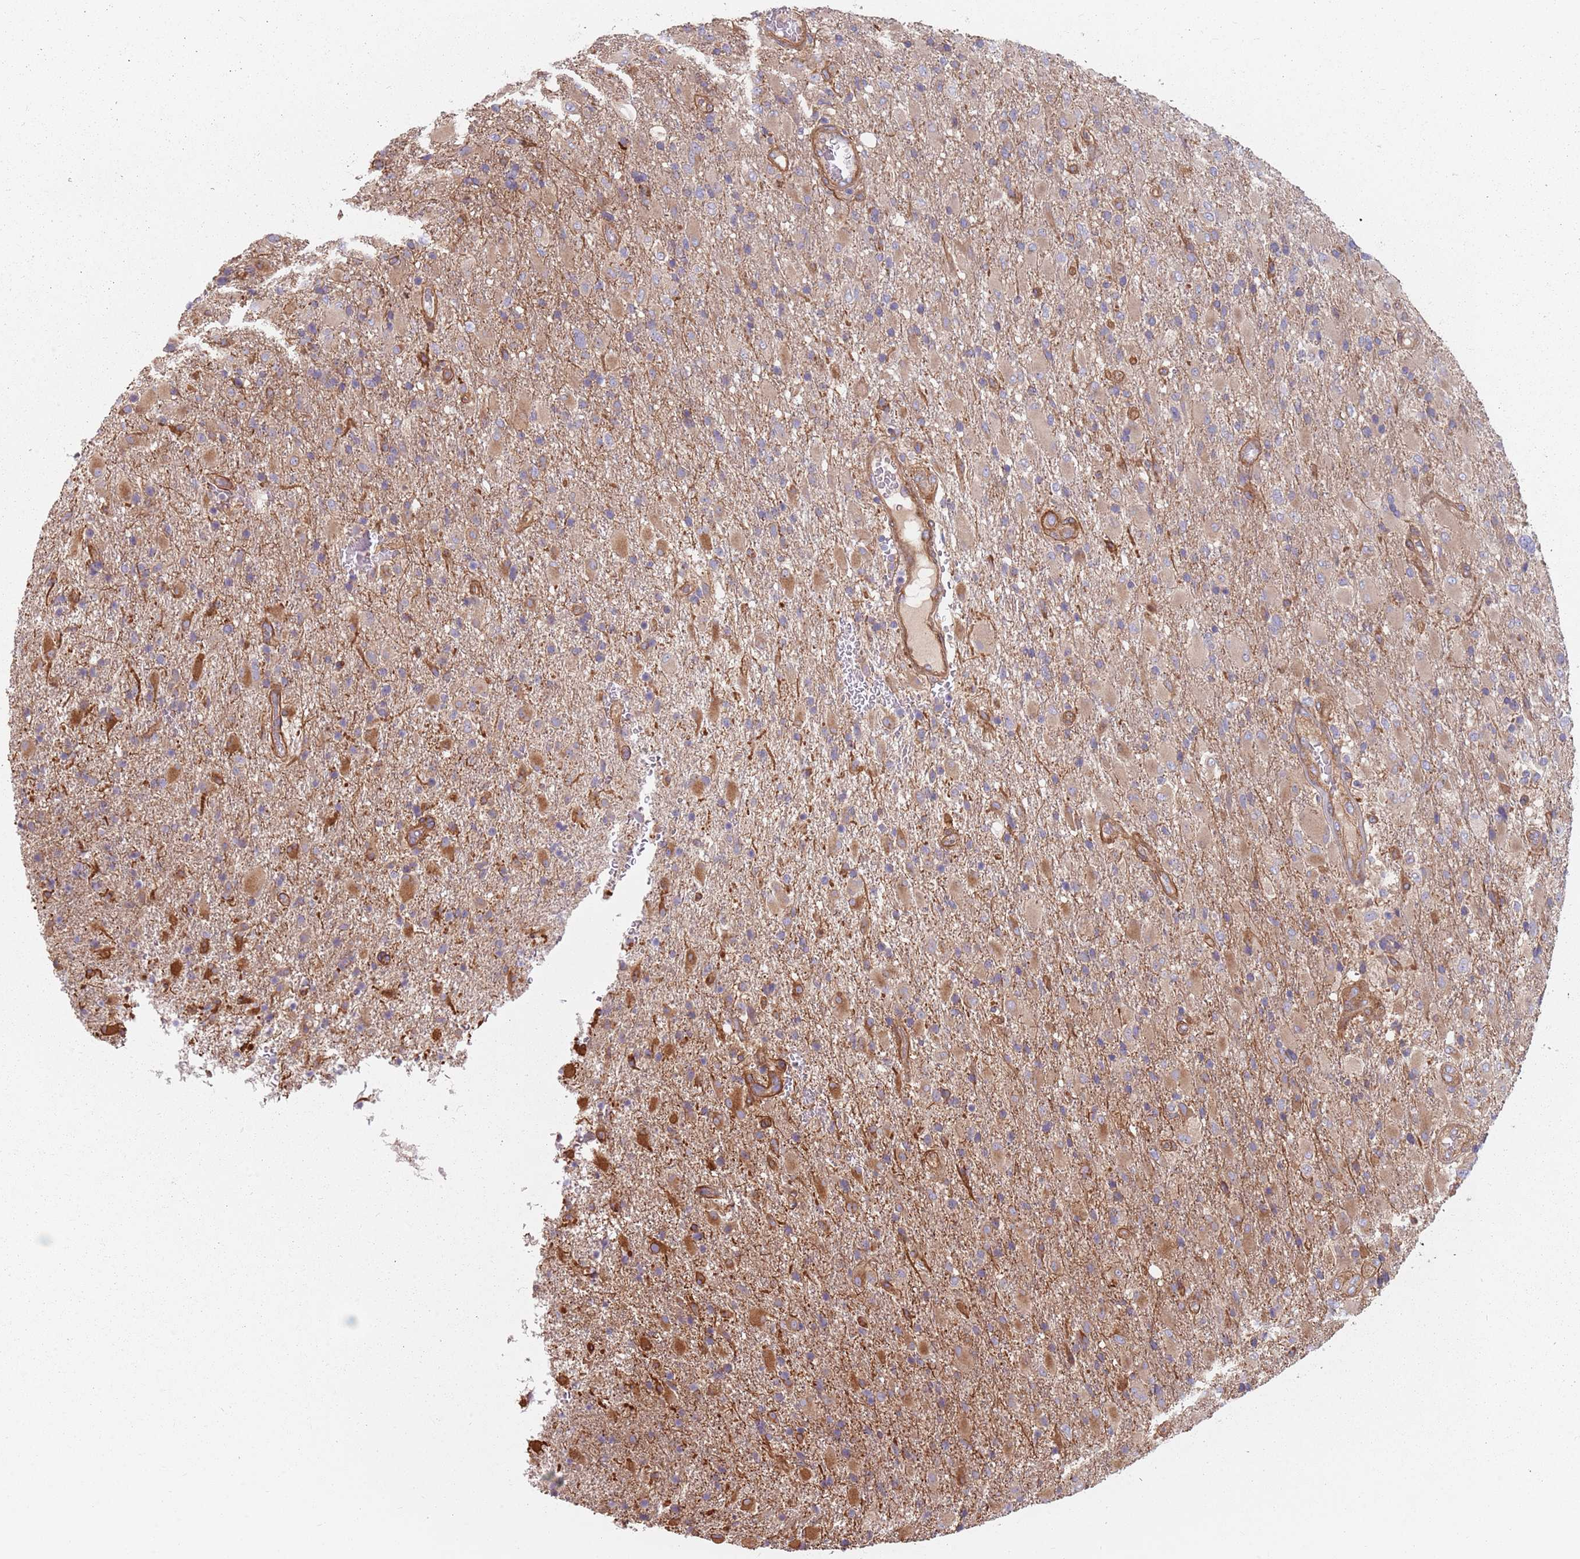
{"staining": {"intensity": "moderate", "quantity": "<25%", "location": "cytoplasmic/membranous"}, "tissue": "glioma", "cell_type": "Tumor cells", "image_type": "cancer", "snomed": [{"axis": "morphology", "description": "Glioma, malignant, Low grade"}, {"axis": "topography", "description": "Brain"}], "caption": "Tumor cells display moderate cytoplasmic/membranous staining in about <25% of cells in malignant glioma (low-grade). Using DAB (3,3'-diaminobenzidine) (brown) and hematoxylin (blue) stains, captured at high magnification using brightfield microscopy.", "gene": "SPDL1", "patient": {"sex": "male", "age": 65}}